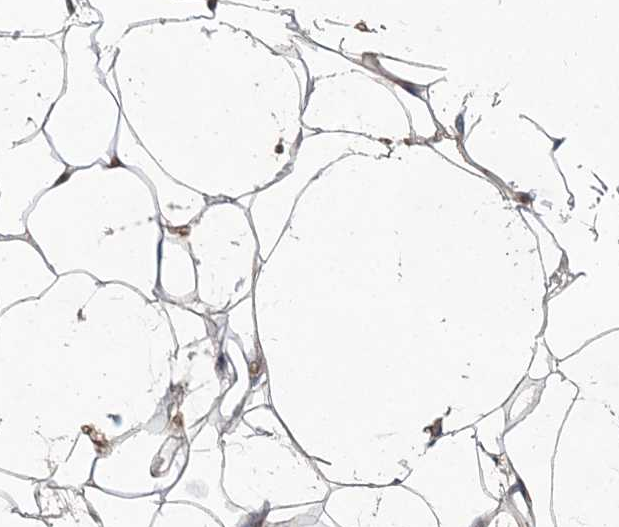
{"staining": {"intensity": "negative", "quantity": "none", "location": "none"}, "tissue": "adipose tissue", "cell_type": "Adipocytes", "image_type": "normal", "snomed": [{"axis": "morphology", "description": "Normal tissue, NOS"}, {"axis": "topography", "description": "Breast"}], "caption": "Protein analysis of unremarkable adipose tissue demonstrates no significant positivity in adipocytes. (DAB immunohistochemistry with hematoxylin counter stain).", "gene": "FAM217A", "patient": {"sex": "female", "age": 26}}